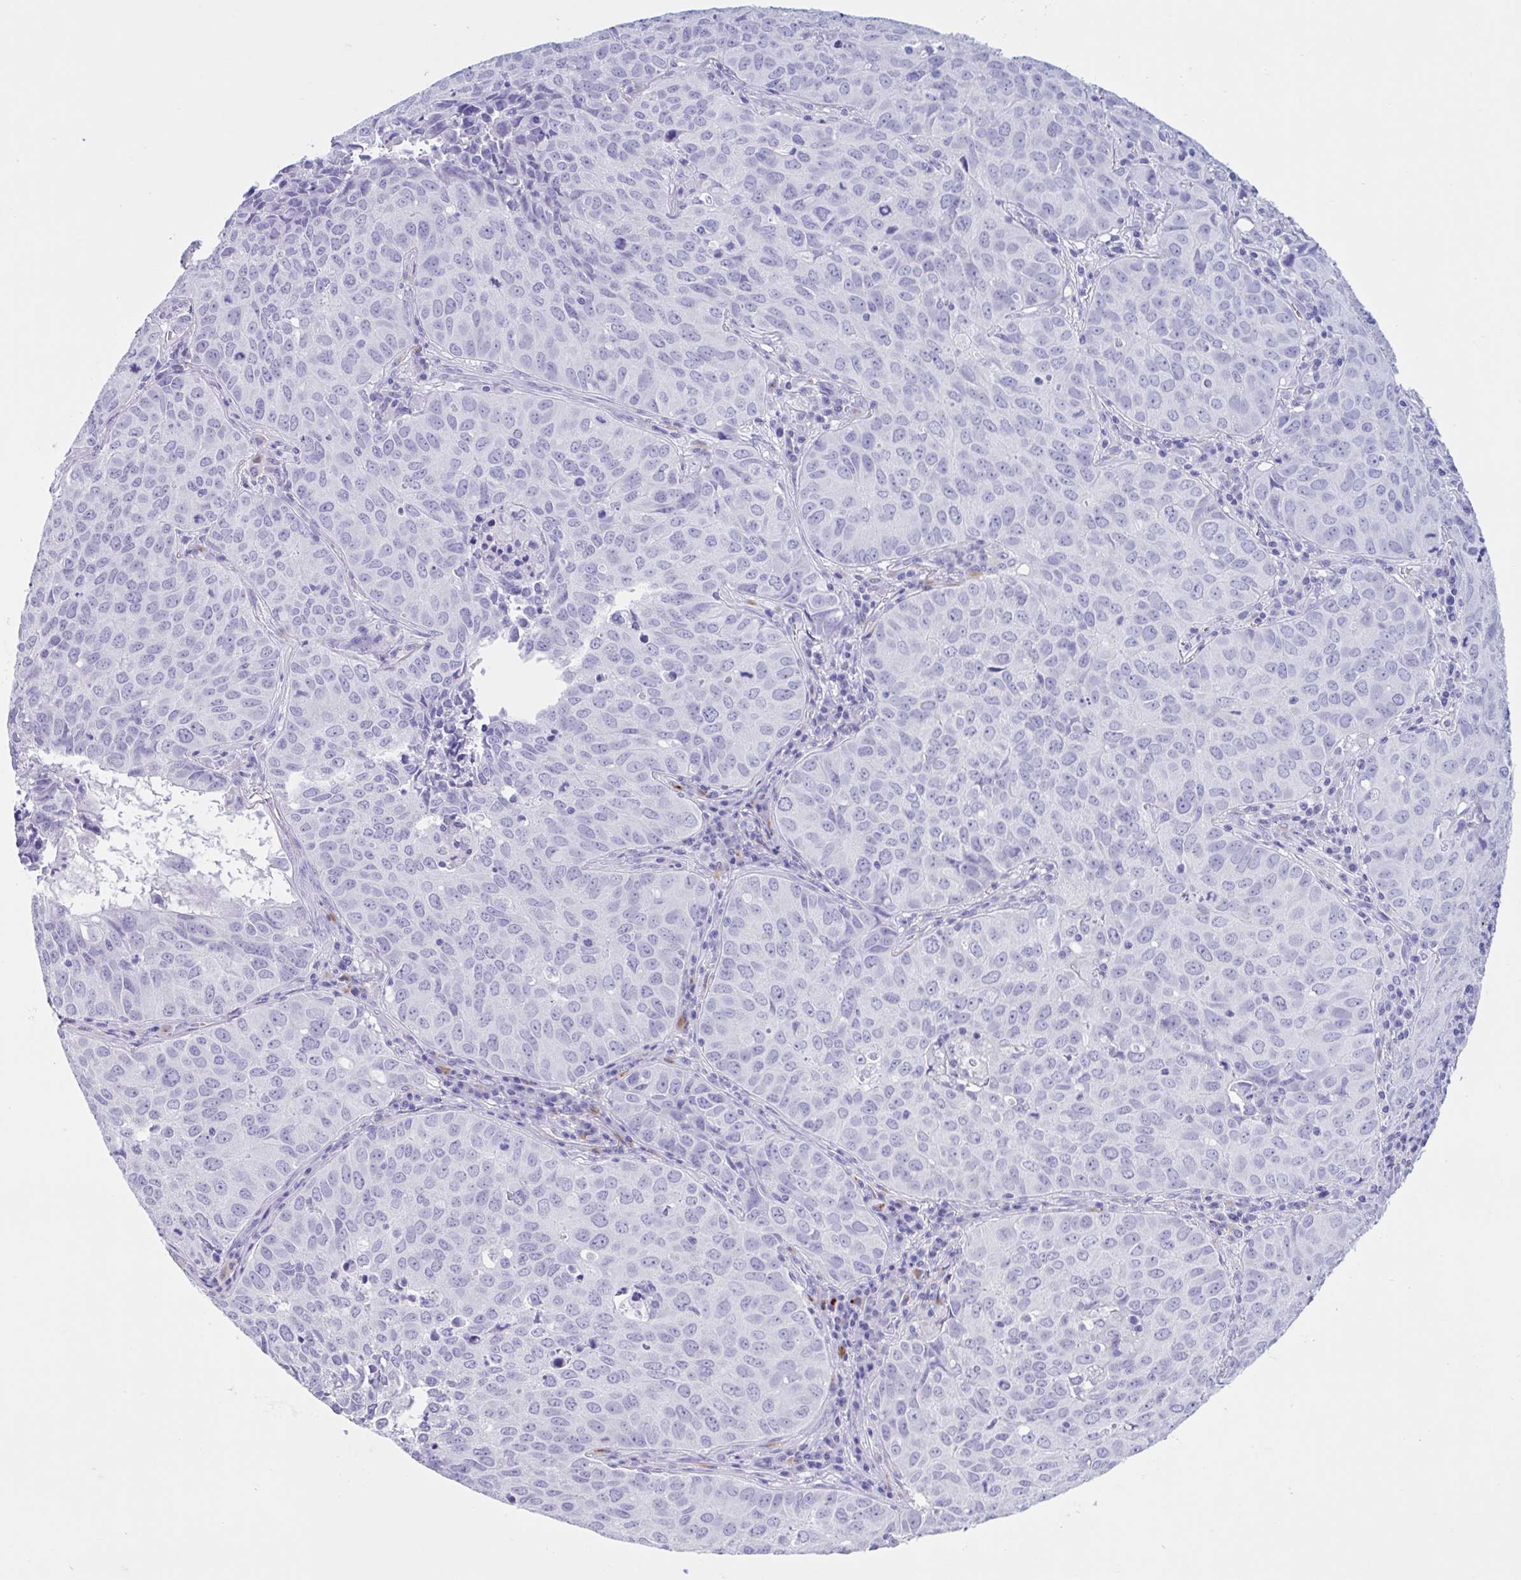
{"staining": {"intensity": "negative", "quantity": "none", "location": "none"}, "tissue": "lung cancer", "cell_type": "Tumor cells", "image_type": "cancer", "snomed": [{"axis": "morphology", "description": "Adenocarcinoma, NOS"}, {"axis": "topography", "description": "Lung"}], "caption": "A micrograph of lung adenocarcinoma stained for a protein reveals no brown staining in tumor cells. The staining is performed using DAB (3,3'-diaminobenzidine) brown chromogen with nuclei counter-stained in using hematoxylin.", "gene": "OR4N4", "patient": {"sex": "female", "age": 50}}